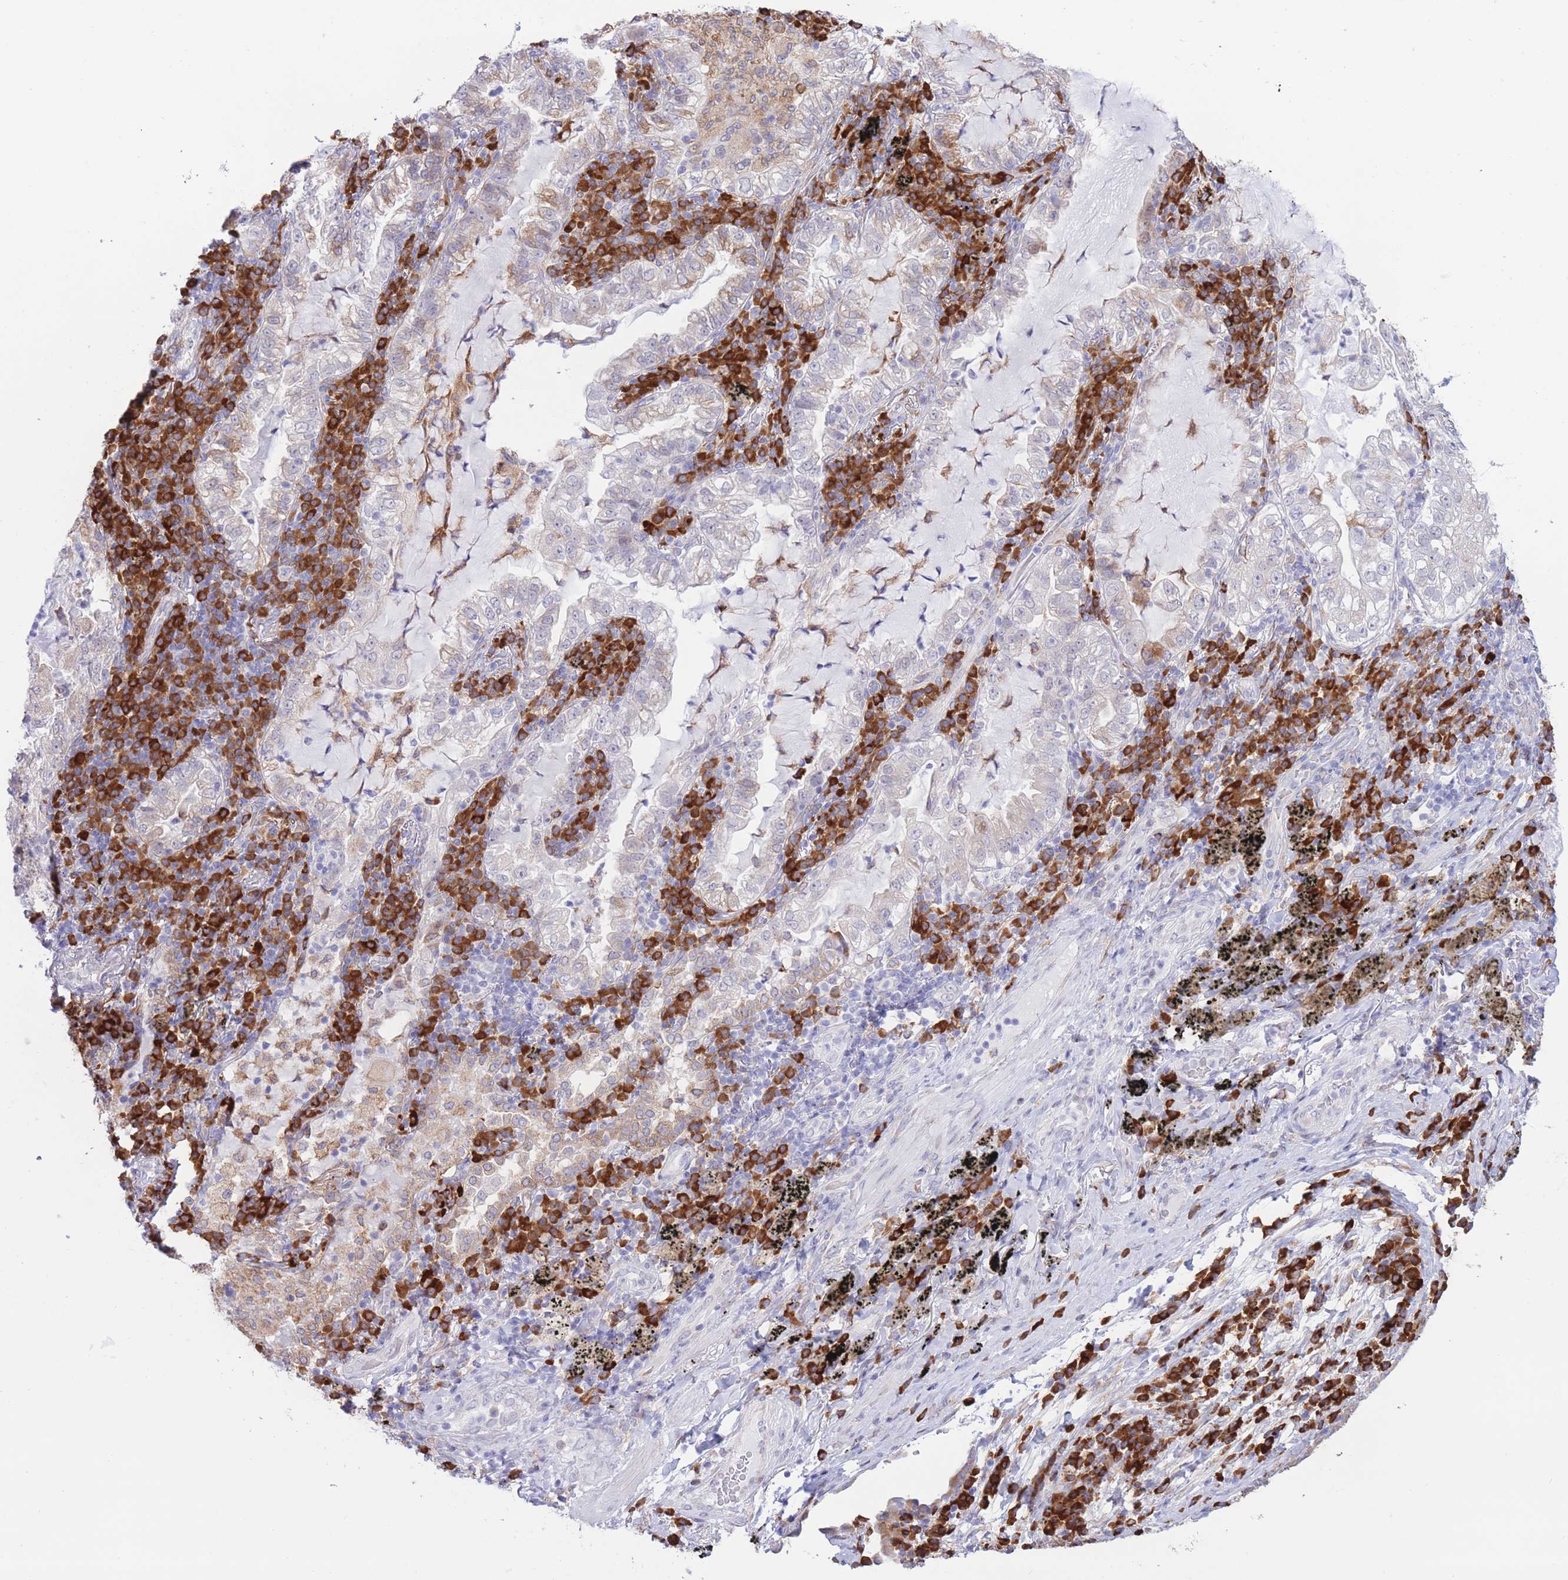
{"staining": {"intensity": "weak", "quantity": "<25%", "location": "cytoplasmic/membranous"}, "tissue": "lung cancer", "cell_type": "Tumor cells", "image_type": "cancer", "snomed": [{"axis": "morphology", "description": "Adenocarcinoma, NOS"}, {"axis": "topography", "description": "Lung"}], "caption": "Tumor cells are negative for protein expression in human lung cancer.", "gene": "MYDGF", "patient": {"sex": "female", "age": 73}}